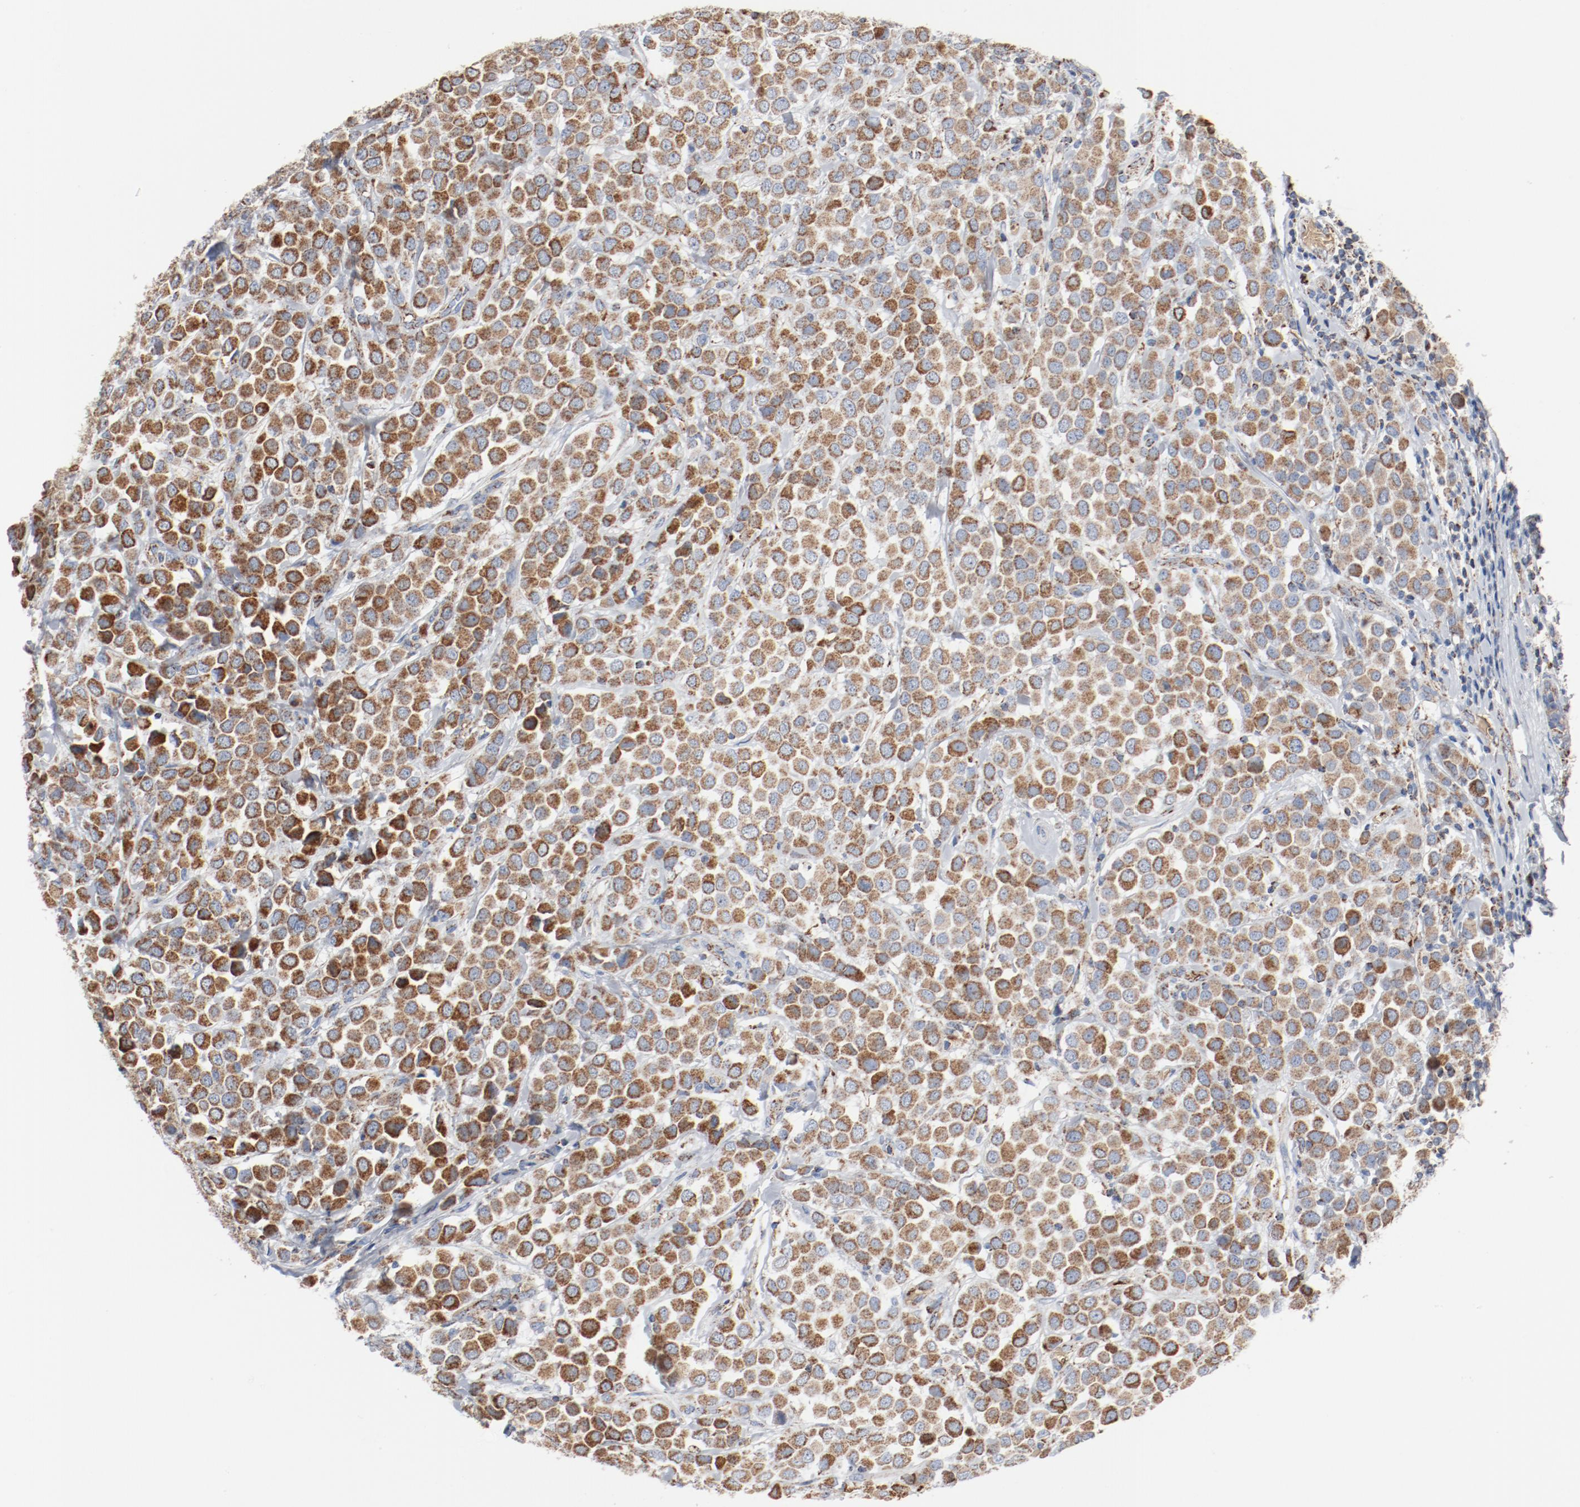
{"staining": {"intensity": "moderate", "quantity": ">75%", "location": "cytoplasmic/membranous"}, "tissue": "breast cancer", "cell_type": "Tumor cells", "image_type": "cancer", "snomed": [{"axis": "morphology", "description": "Duct carcinoma"}, {"axis": "topography", "description": "Breast"}], "caption": "Brown immunohistochemical staining in breast cancer shows moderate cytoplasmic/membranous expression in about >75% of tumor cells.", "gene": "NDUFB8", "patient": {"sex": "female", "age": 61}}